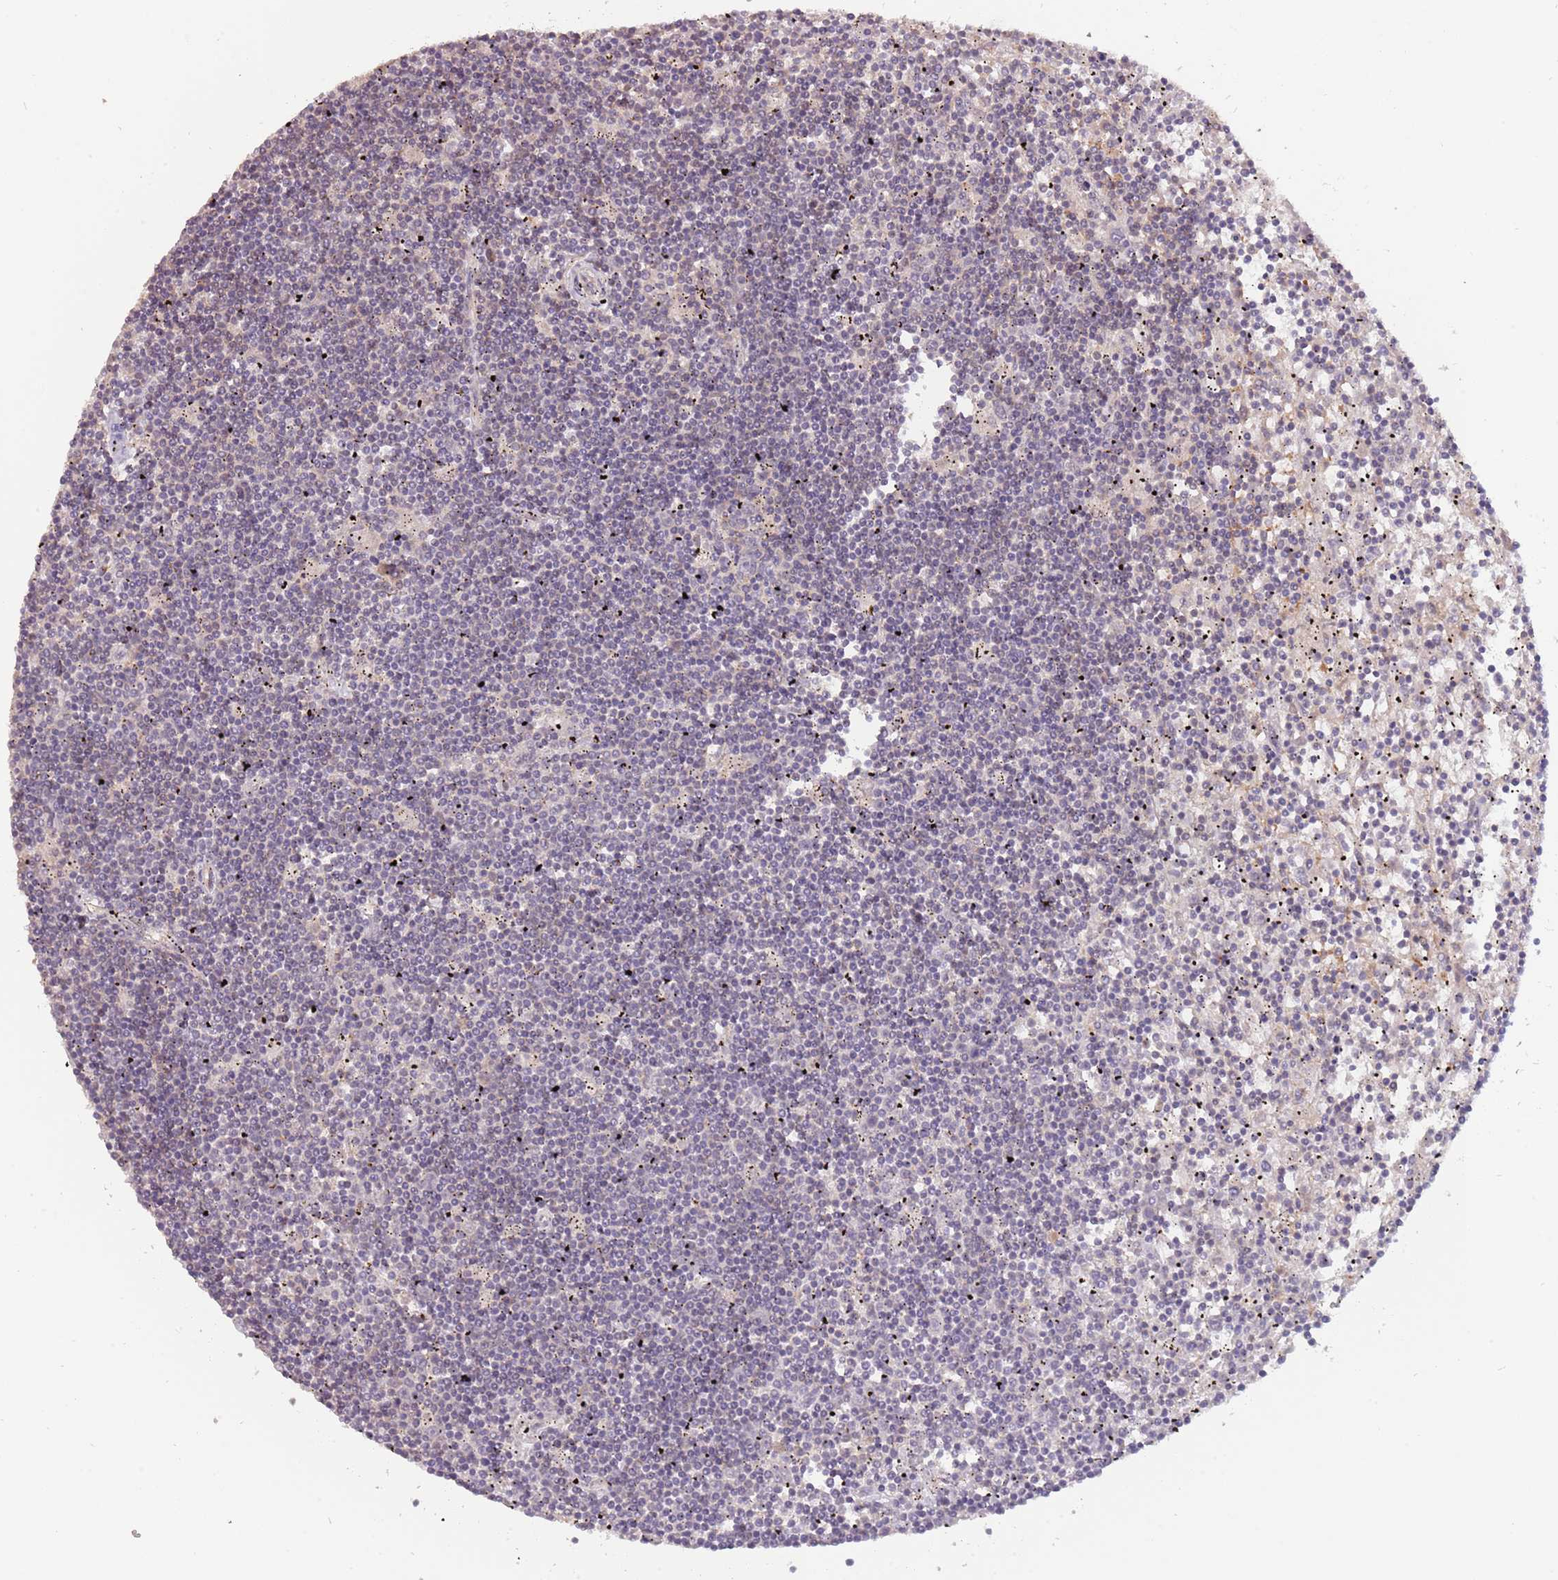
{"staining": {"intensity": "negative", "quantity": "none", "location": "none"}, "tissue": "lymphoma", "cell_type": "Tumor cells", "image_type": "cancer", "snomed": [{"axis": "morphology", "description": "Malignant lymphoma, non-Hodgkin's type, Low grade"}, {"axis": "topography", "description": "Spleen"}], "caption": "Immunohistochemistry micrograph of human lymphoma stained for a protein (brown), which shows no staining in tumor cells. (DAB immunohistochemistry visualized using brightfield microscopy, high magnification).", "gene": "ZBTB5", "patient": {"sex": "male", "age": 76}}